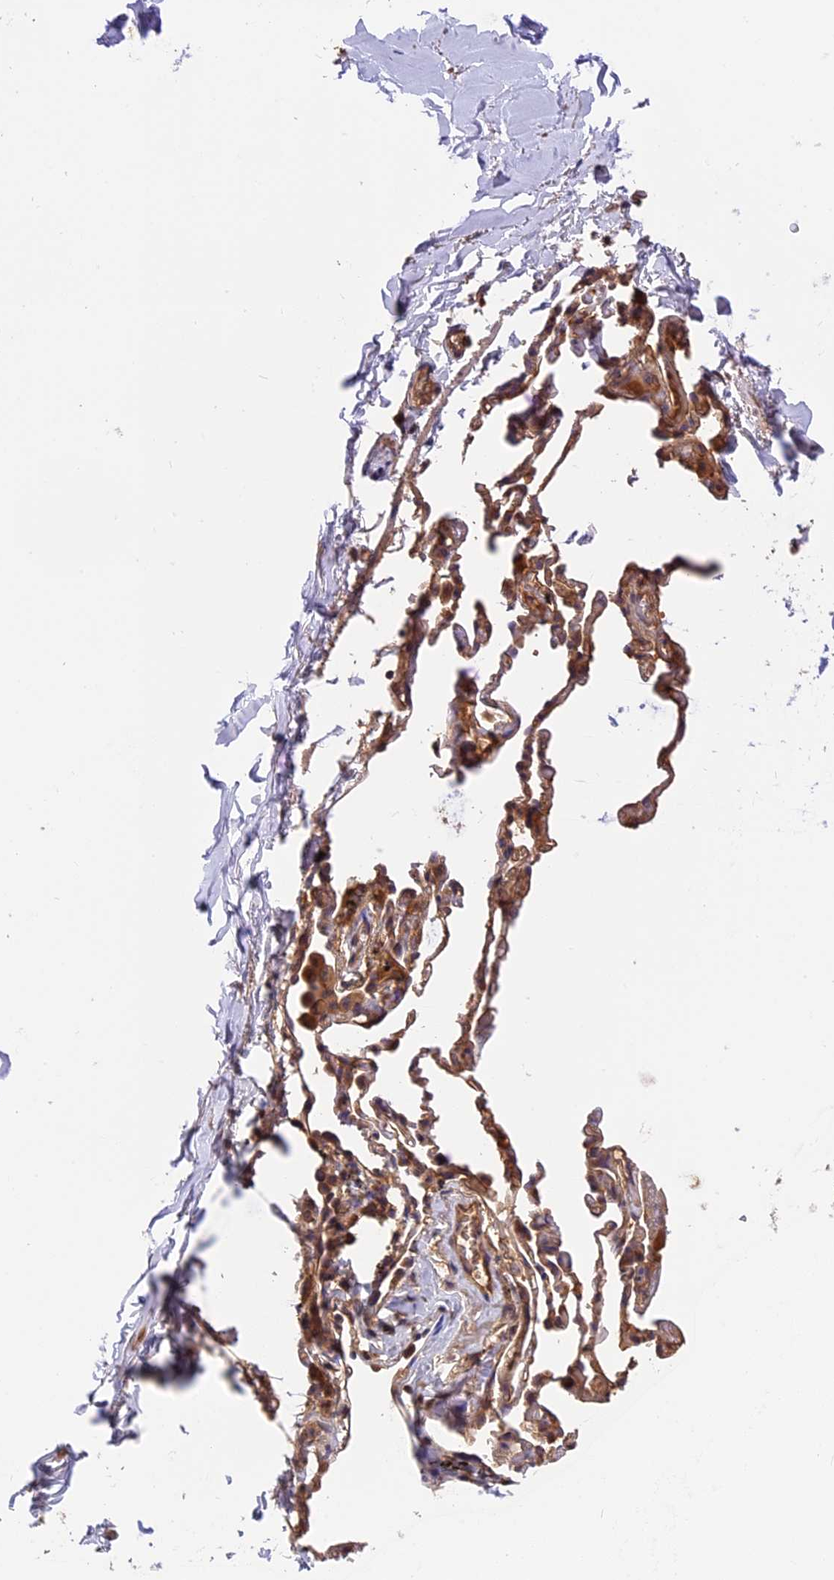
{"staining": {"intensity": "weak", "quantity": "25%-75%", "location": "cytoplasmic/membranous"}, "tissue": "adipose tissue", "cell_type": "Adipocytes", "image_type": "normal", "snomed": [{"axis": "morphology", "description": "Normal tissue, NOS"}, {"axis": "topography", "description": "Lymph node"}, {"axis": "topography", "description": "Bronchus"}], "caption": "Weak cytoplasmic/membranous expression is identified in approximately 25%-75% of adipocytes in unremarkable adipose tissue. (Brightfield microscopy of DAB IHC at high magnification).", "gene": "SETD6", "patient": {"sex": "male", "age": 63}}